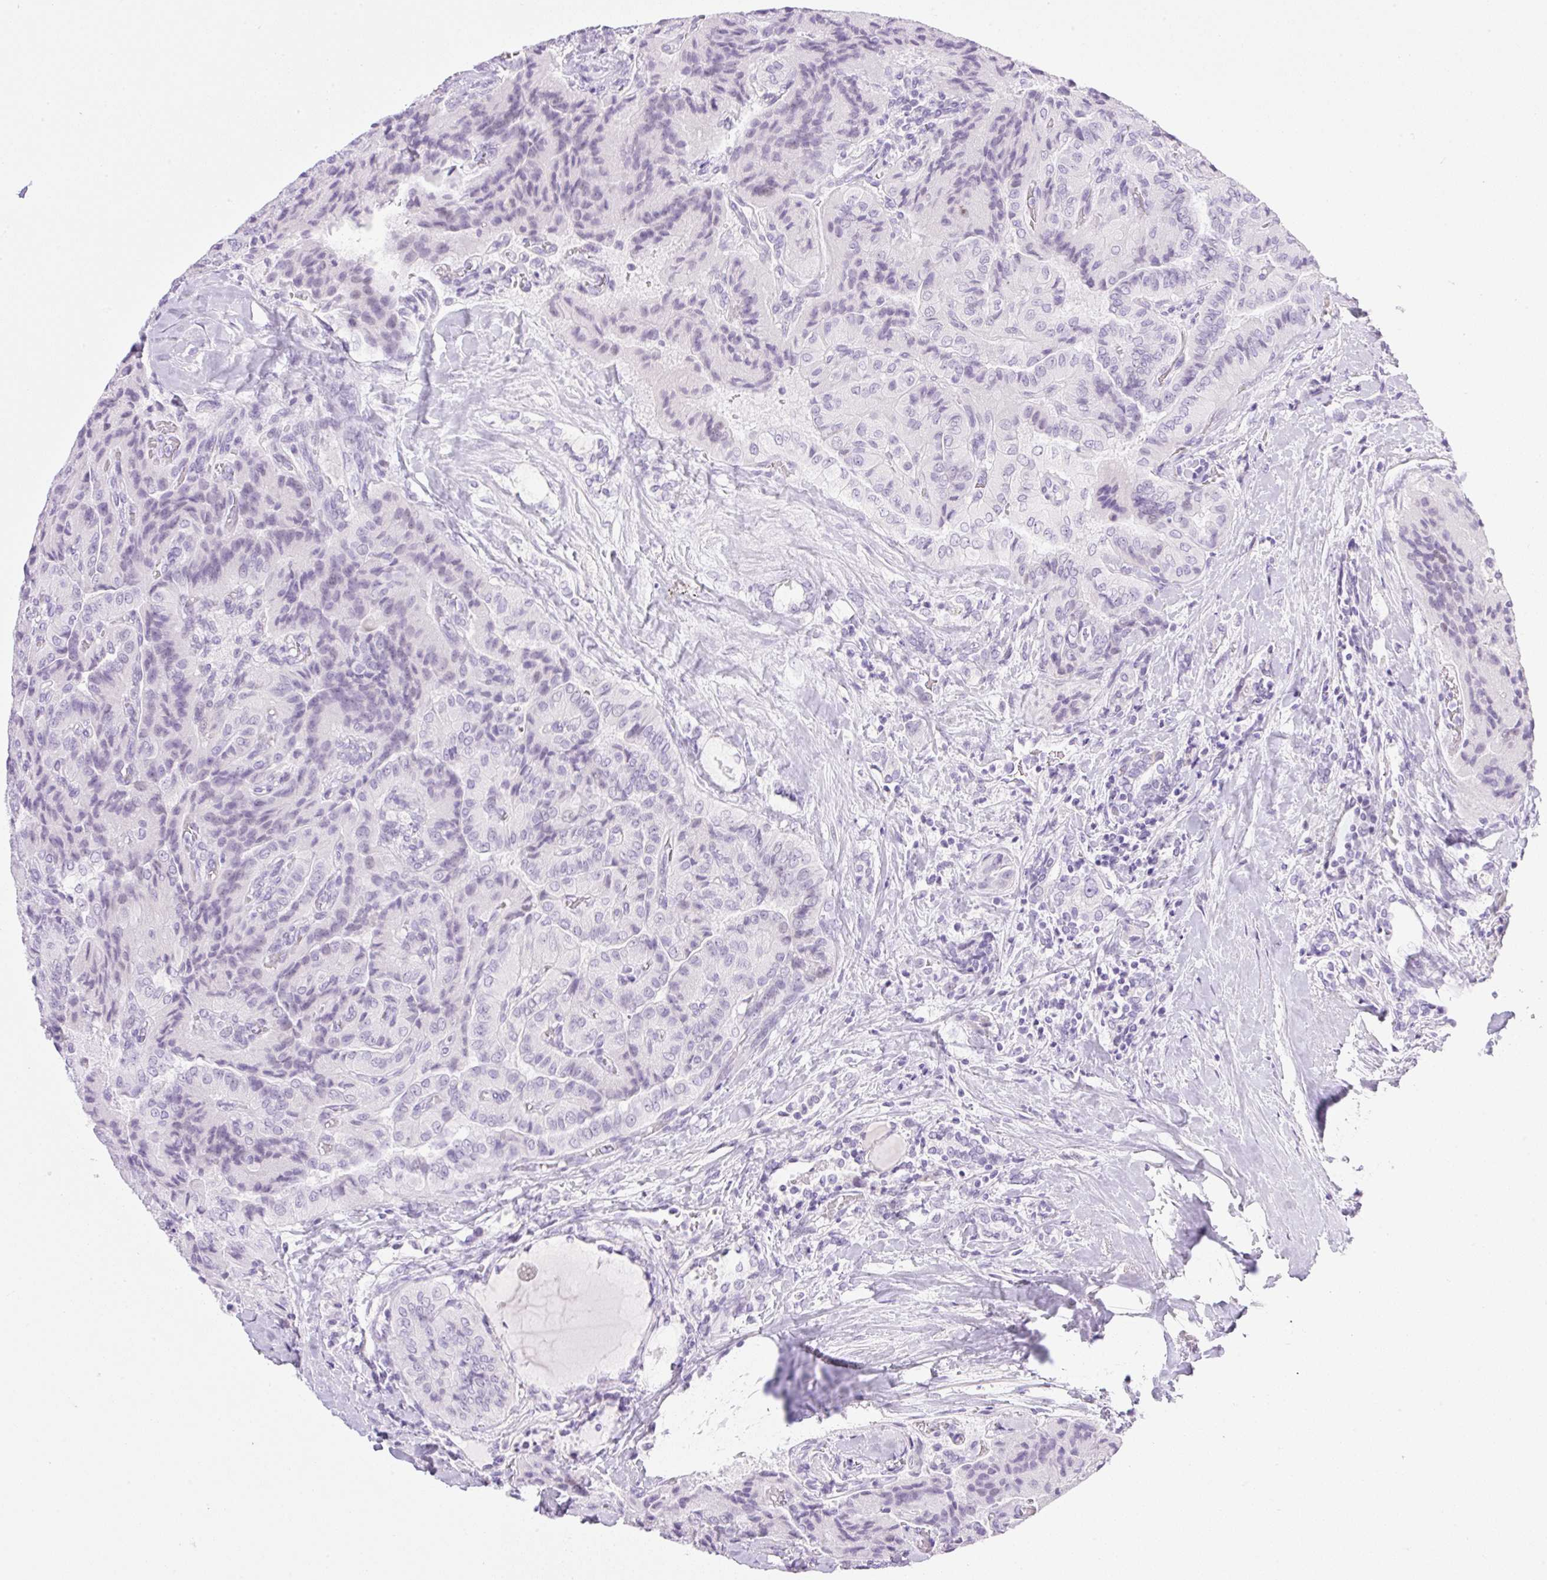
{"staining": {"intensity": "negative", "quantity": "none", "location": "none"}, "tissue": "thyroid cancer", "cell_type": "Tumor cells", "image_type": "cancer", "snomed": [{"axis": "morphology", "description": "Normal tissue, NOS"}, {"axis": "morphology", "description": "Papillary adenocarcinoma, NOS"}, {"axis": "topography", "description": "Thyroid gland"}], "caption": "A high-resolution micrograph shows IHC staining of thyroid cancer, which shows no significant positivity in tumor cells. Nuclei are stained in blue.", "gene": "SPRR4", "patient": {"sex": "female", "age": 59}}